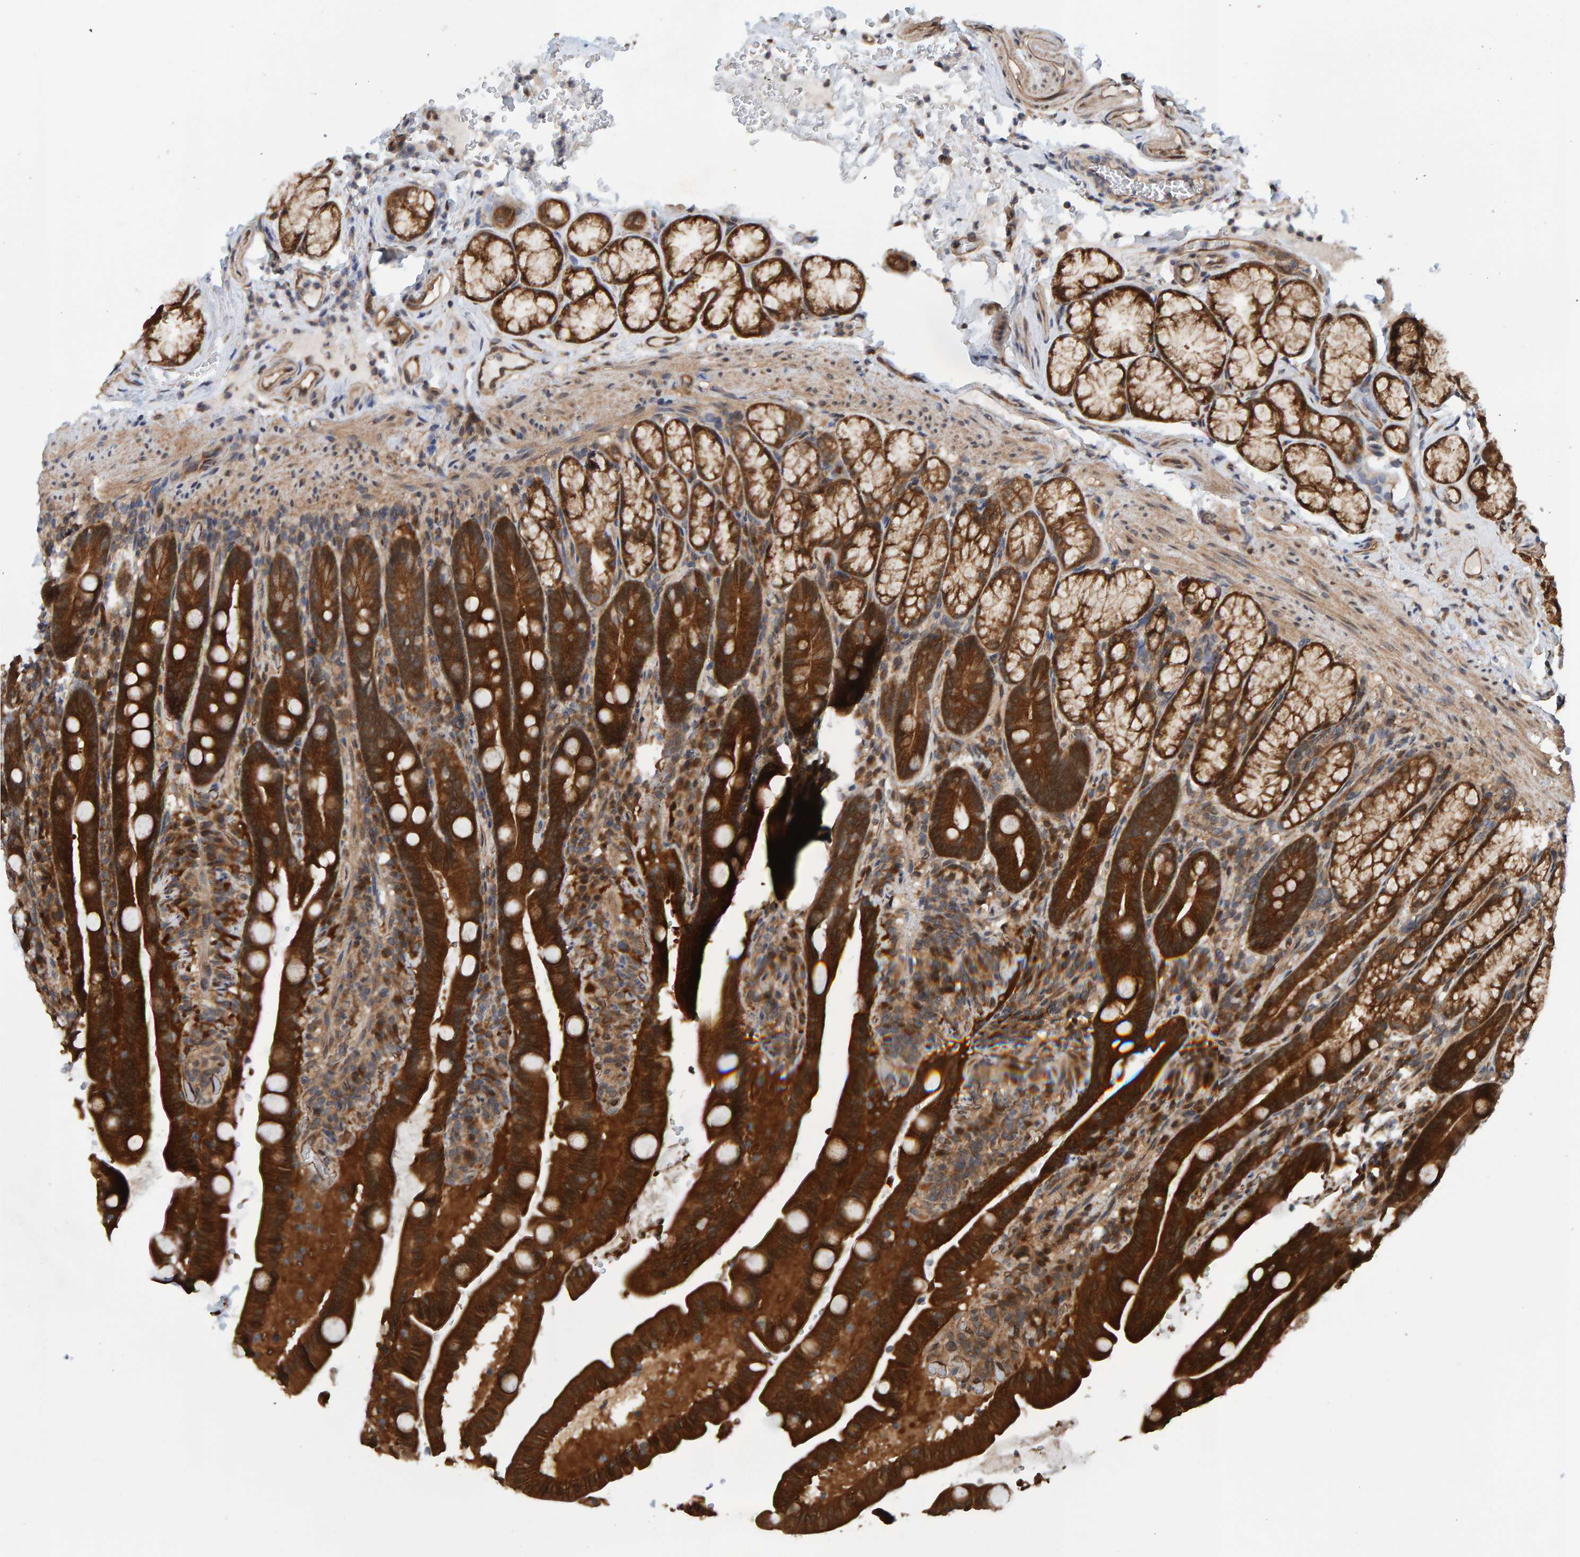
{"staining": {"intensity": "strong", "quantity": ">75%", "location": "cytoplasmic/membranous"}, "tissue": "duodenum", "cell_type": "Glandular cells", "image_type": "normal", "snomed": [{"axis": "morphology", "description": "Normal tissue, NOS"}, {"axis": "topography", "description": "Duodenum"}], "caption": "A brown stain labels strong cytoplasmic/membranous positivity of a protein in glandular cells of benign duodenum. (DAB (3,3'-diaminobenzidine) = brown stain, brightfield microscopy at high magnification).", "gene": "SCRN2", "patient": {"sex": "male", "age": 54}}